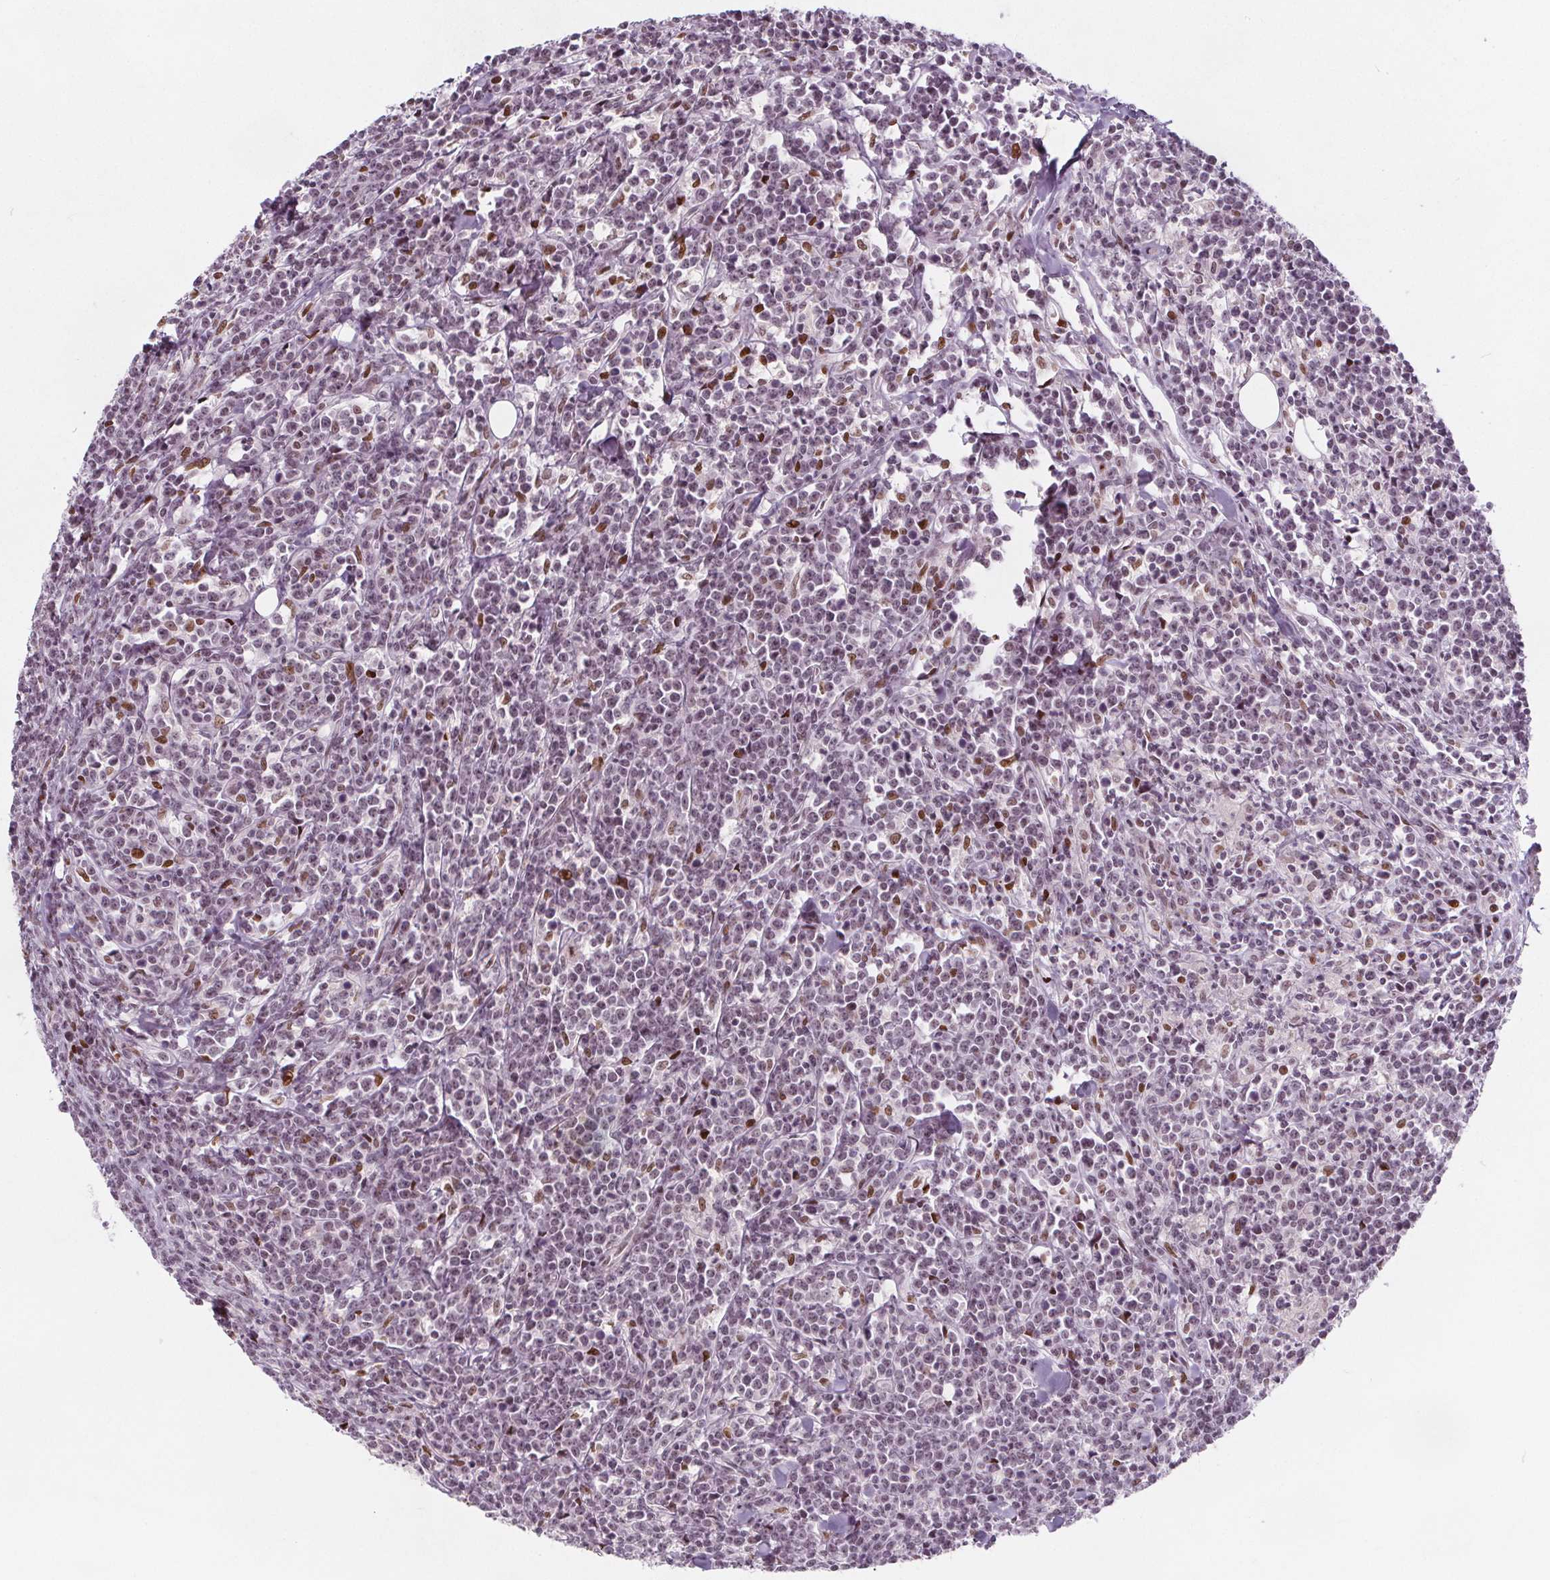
{"staining": {"intensity": "moderate", "quantity": "<25%", "location": "nuclear"}, "tissue": "lymphoma", "cell_type": "Tumor cells", "image_type": "cancer", "snomed": [{"axis": "morphology", "description": "Malignant lymphoma, non-Hodgkin's type, High grade"}, {"axis": "topography", "description": "Small intestine"}], "caption": "DAB (3,3'-diaminobenzidine) immunohistochemical staining of human lymphoma exhibits moderate nuclear protein staining in approximately <25% of tumor cells. (DAB (3,3'-diaminobenzidine) = brown stain, brightfield microscopy at high magnification).", "gene": "TAF6L", "patient": {"sex": "female", "age": 56}}